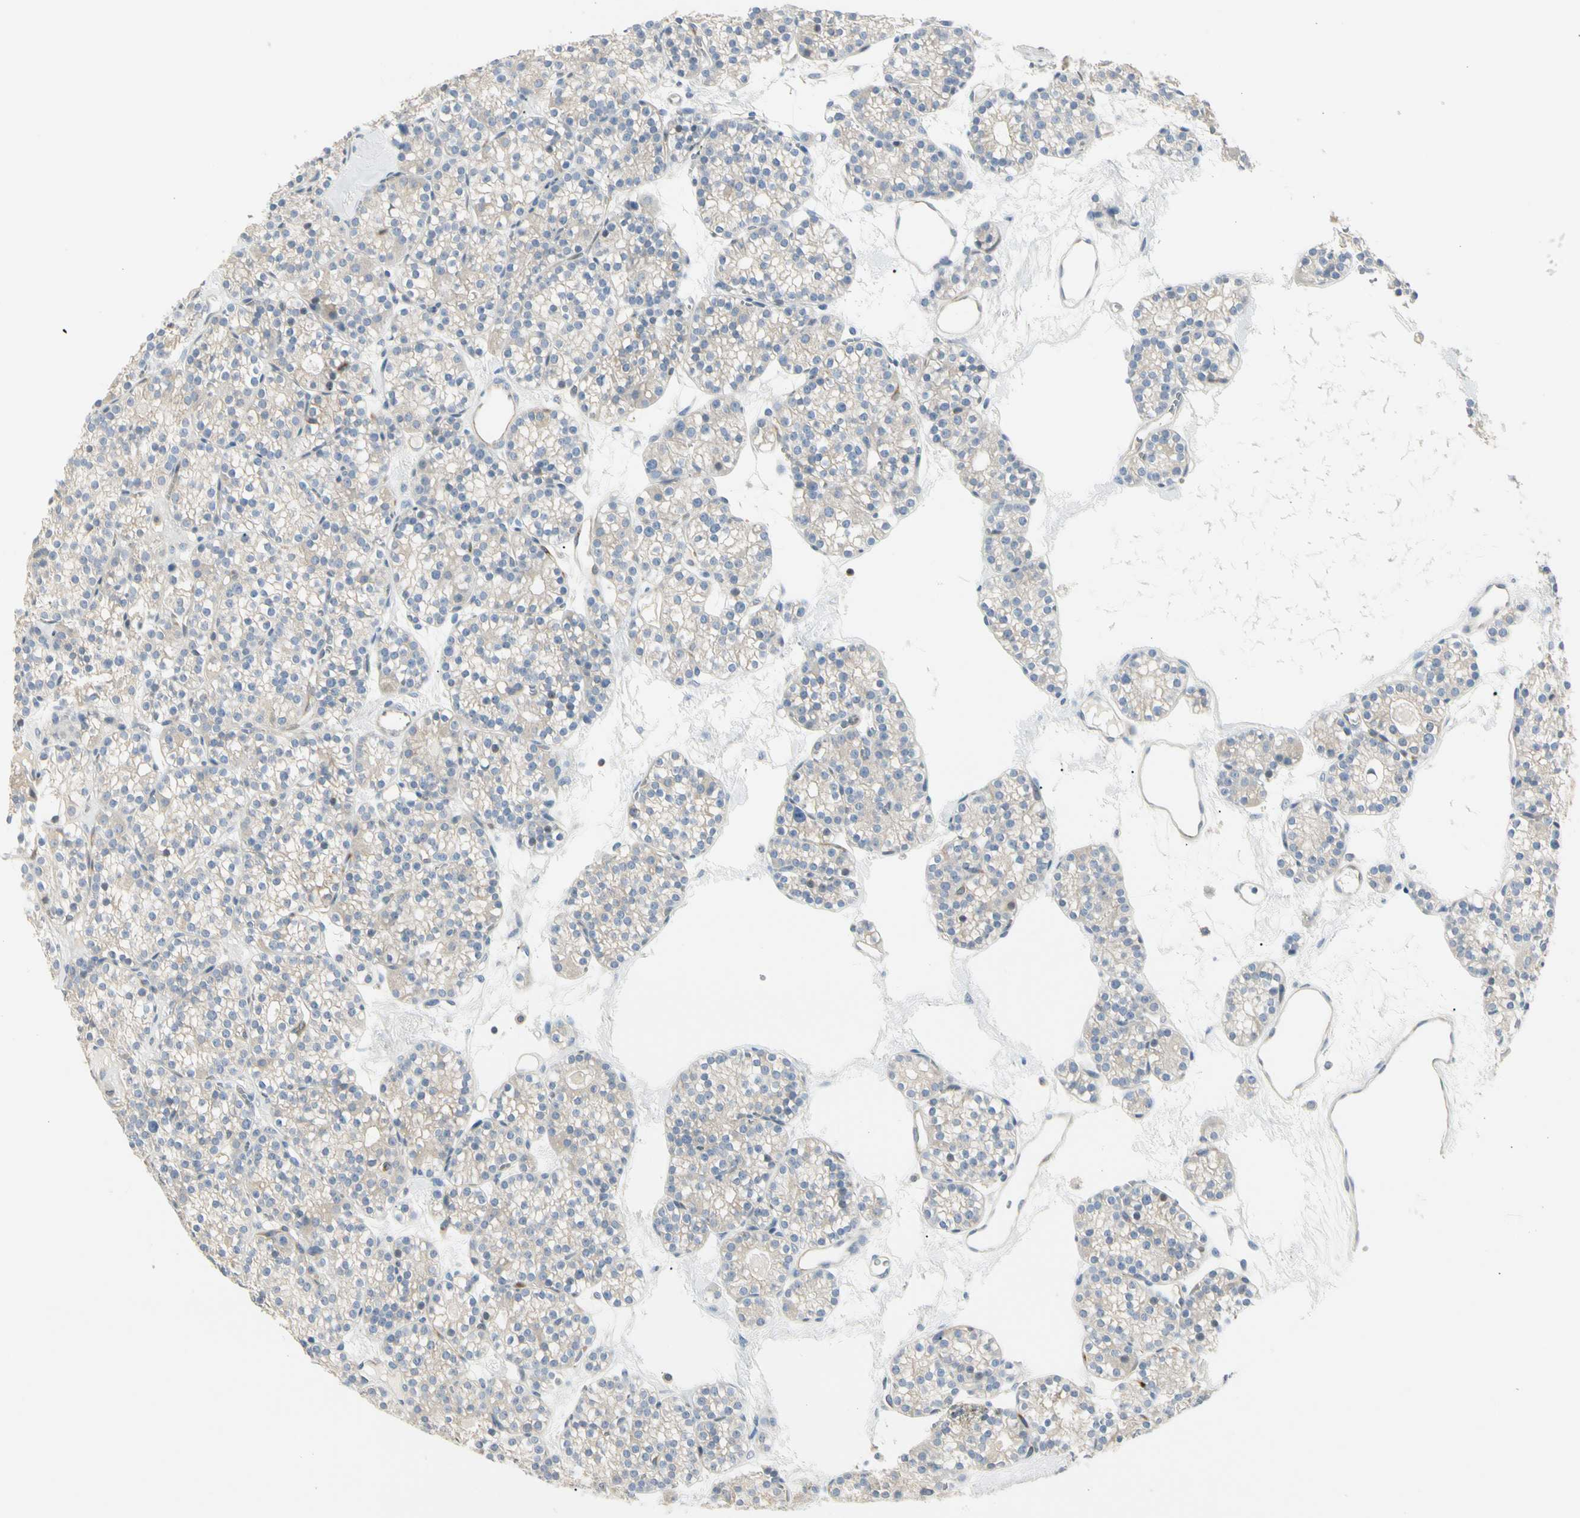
{"staining": {"intensity": "weak", "quantity": "25%-75%", "location": "cytoplasmic/membranous"}, "tissue": "parathyroid gland", "cell_type": "Glandular cells", "image_type": "normal", "snomed": [{"axis": "morphology", "description": "Normal tissue, NOS"}, {"axis": "topography", "description": "Parathyroid gland"}], "caption": "Protein staining shows weak cytoplasmic/membranous positivity in about 25%-75% of glandular cells in normal parathyroid gland.", "gene": "NFKB2", "patient": {"sex": "female", "age": 64}}